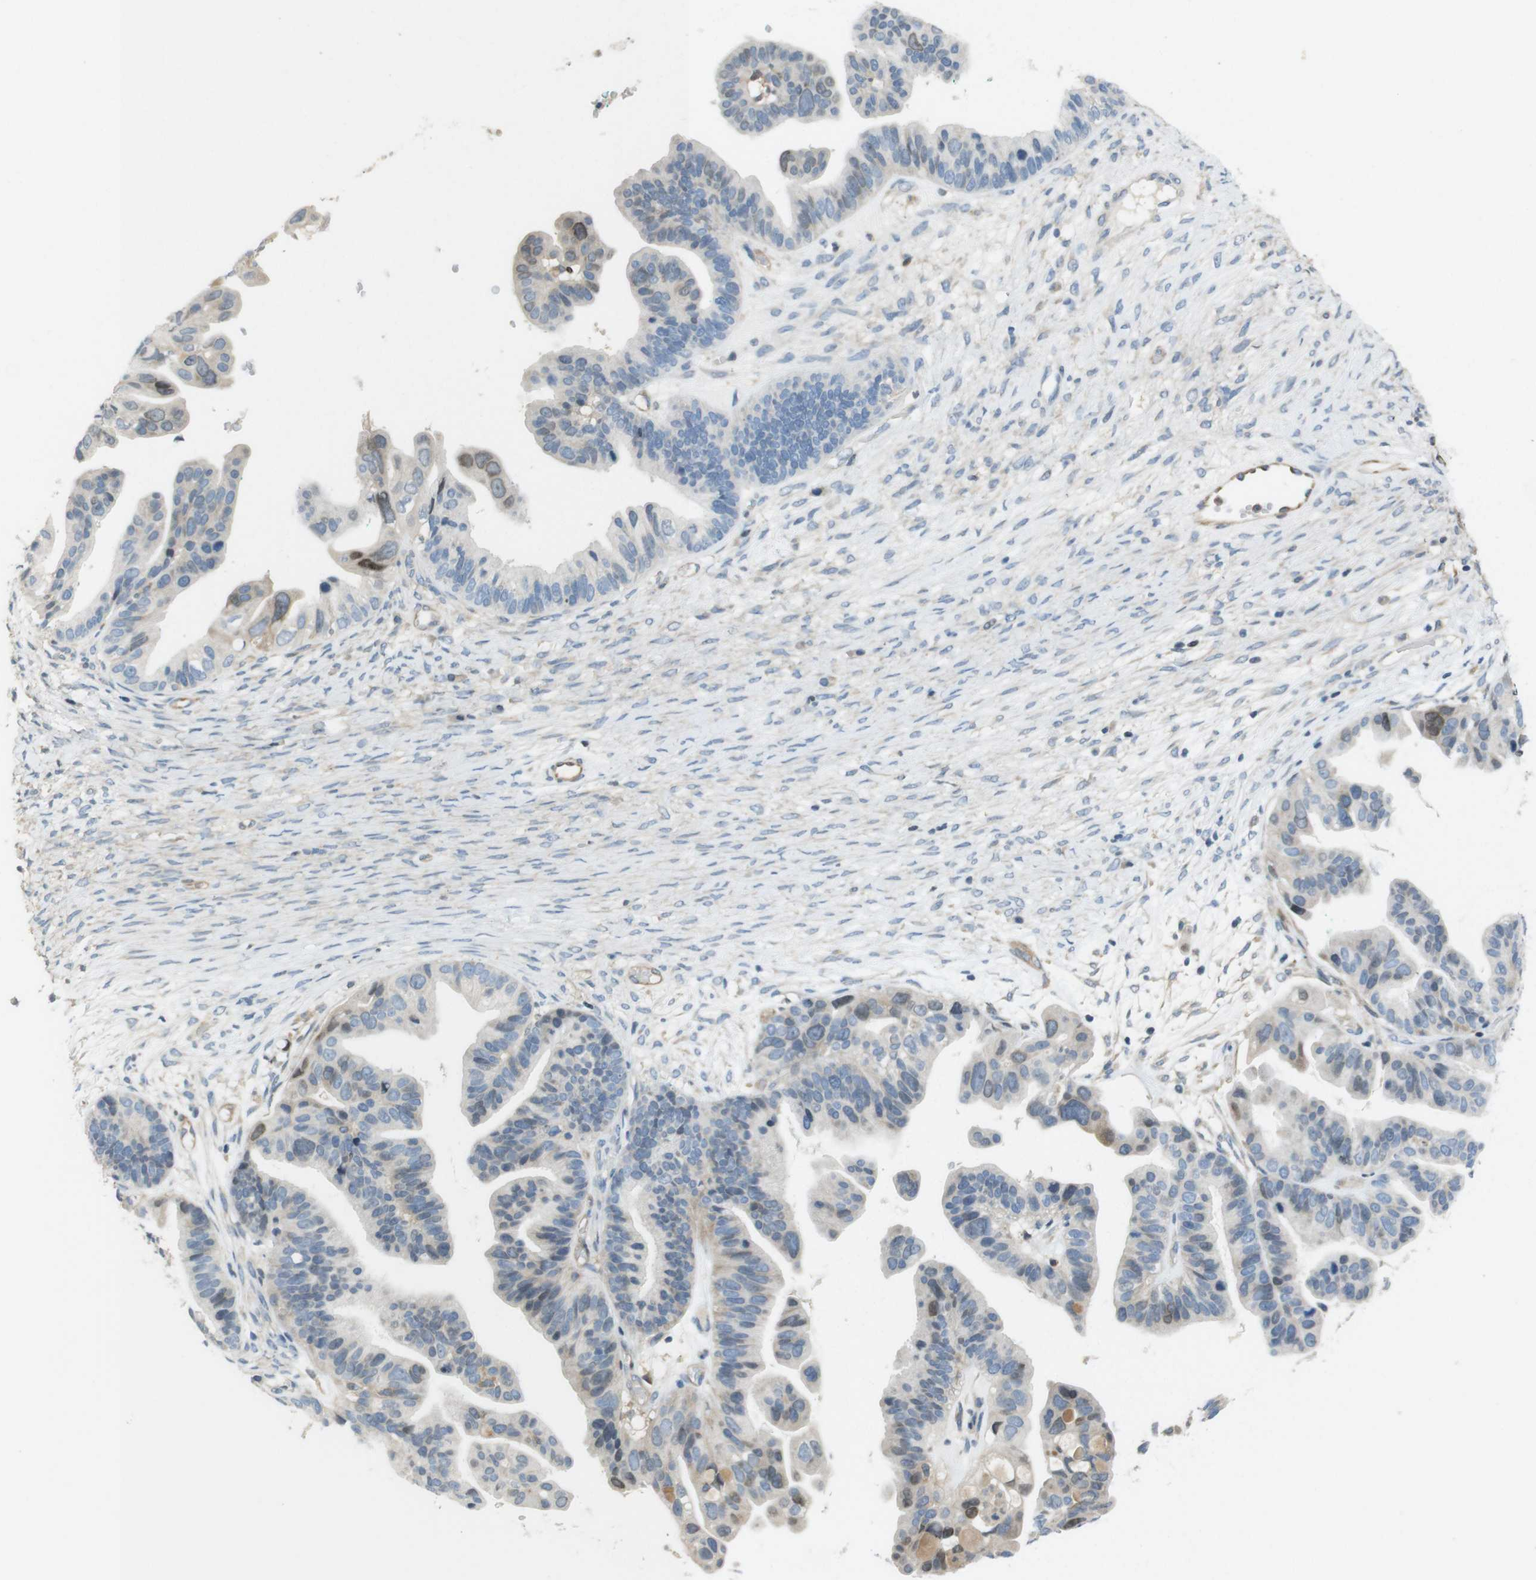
{"staining": {"intensity": "weak", "quantity": "<25%", "location": "nuclear"}, "tissue": "ovarian cancer", "cell_type": "Tumor cells", "image_type": "cancer", "snomed": [{"axis": "morphology", "description": "Cystadenocarcinoma, serous, NOS"}, {"axis": "topography", "description": "Ovary"}], "caption": "This is a image of IHC staining of ovarian serous cystadenocarcinoma, which shows no positivity in tumor cells.", "gene": "PCDH10", "patient": {"sex": "female", "age": 56}}